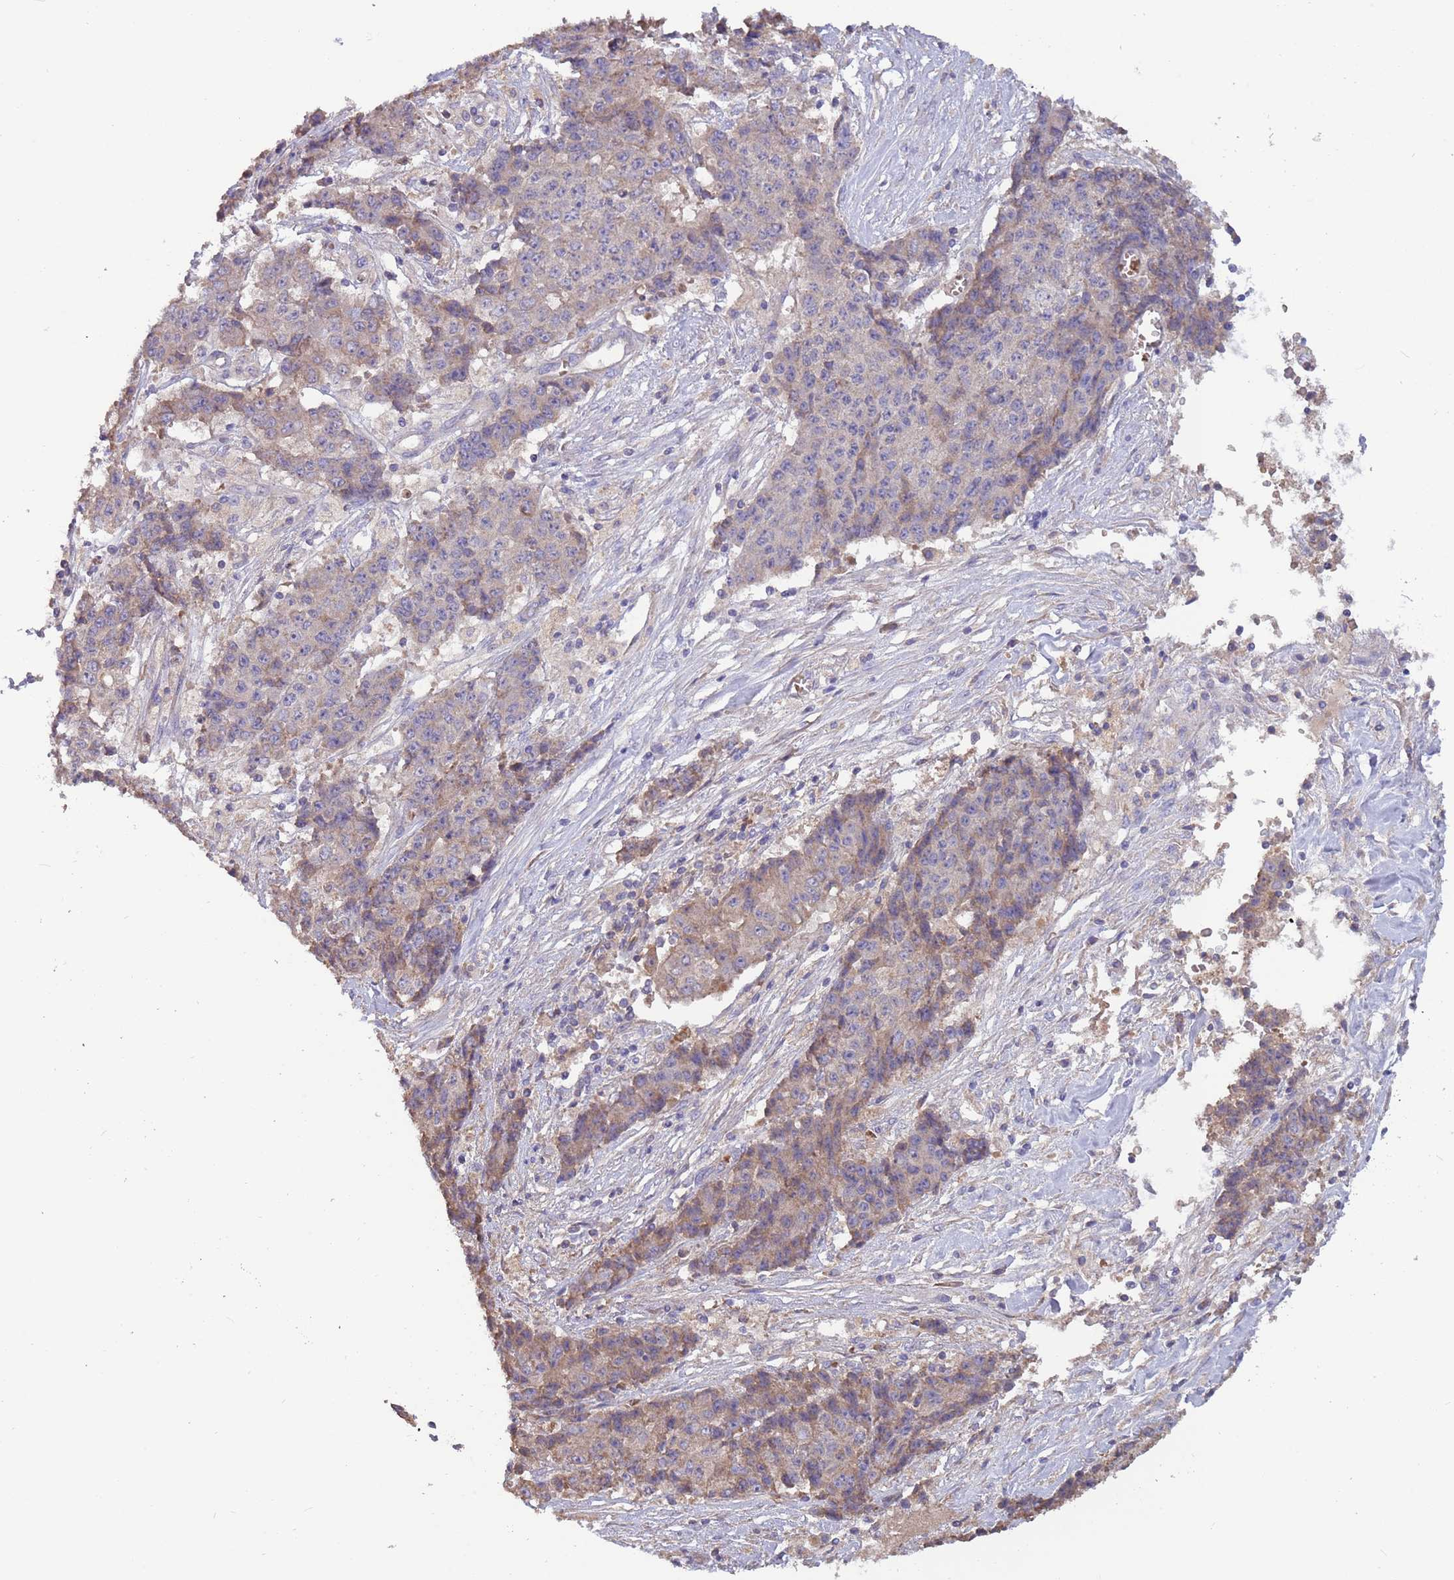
{"staining": {"intensity": "moderate", "quantity": "<25%", "location": "cytoplasmic/membranous"}, "tissue": "ovarian cancer", "cell_type": "Tumor cells", "image_type": "cancer", "snomed": [{"axis": "morphology", "description": "Carcinoma, endometroid"}, {"axis": "topography", "description": "Ovary"}], "caption": "Approximately <25% of tumor cells in ovarian cancer display moderate cytoplasmic/membranous protein positivity as visualized by brown immunohistochemical staining.", "gene": "TRMO", "patient": {"sex": "female", "age": 42}}